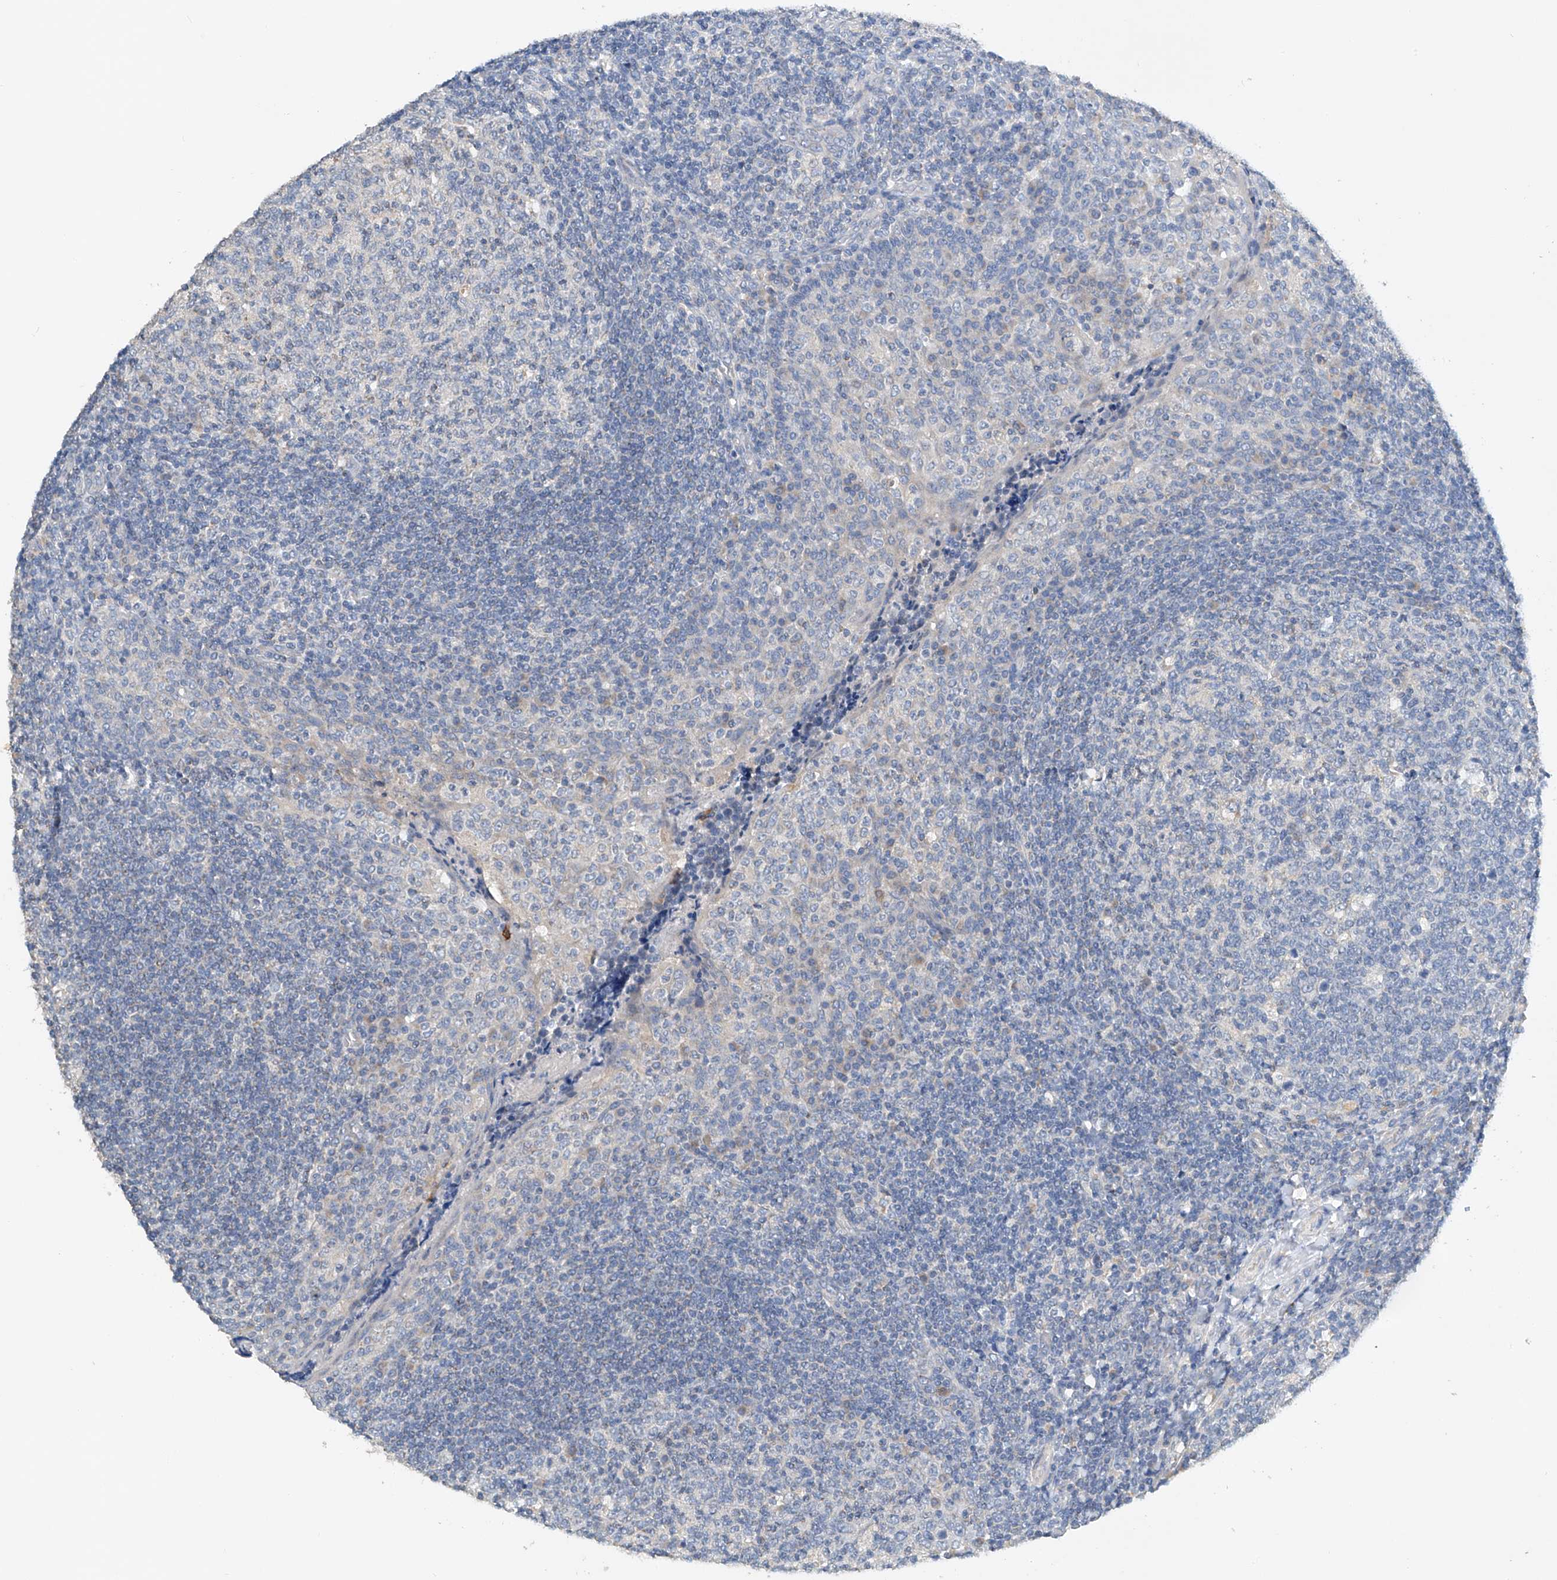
{"staining": {"intensity": "negative", "quantity": "none", "location": "none"}, "tissue": "tonsil", "cell_type": "Germinal center cells", "image_type": "normal", "snomed": [{"axis": "morphology", "description": "Normal tissue, NOS"}, {"axis": "topography", "description": "Tonsil"}], "caption": "Germinal center cells are negative for brown protein staining in unremarkable tonsil. (IHC, brightfield microscopy, high magnification).", "gene": "GPC4", "patient": {"sex": "female", "age": 19}}